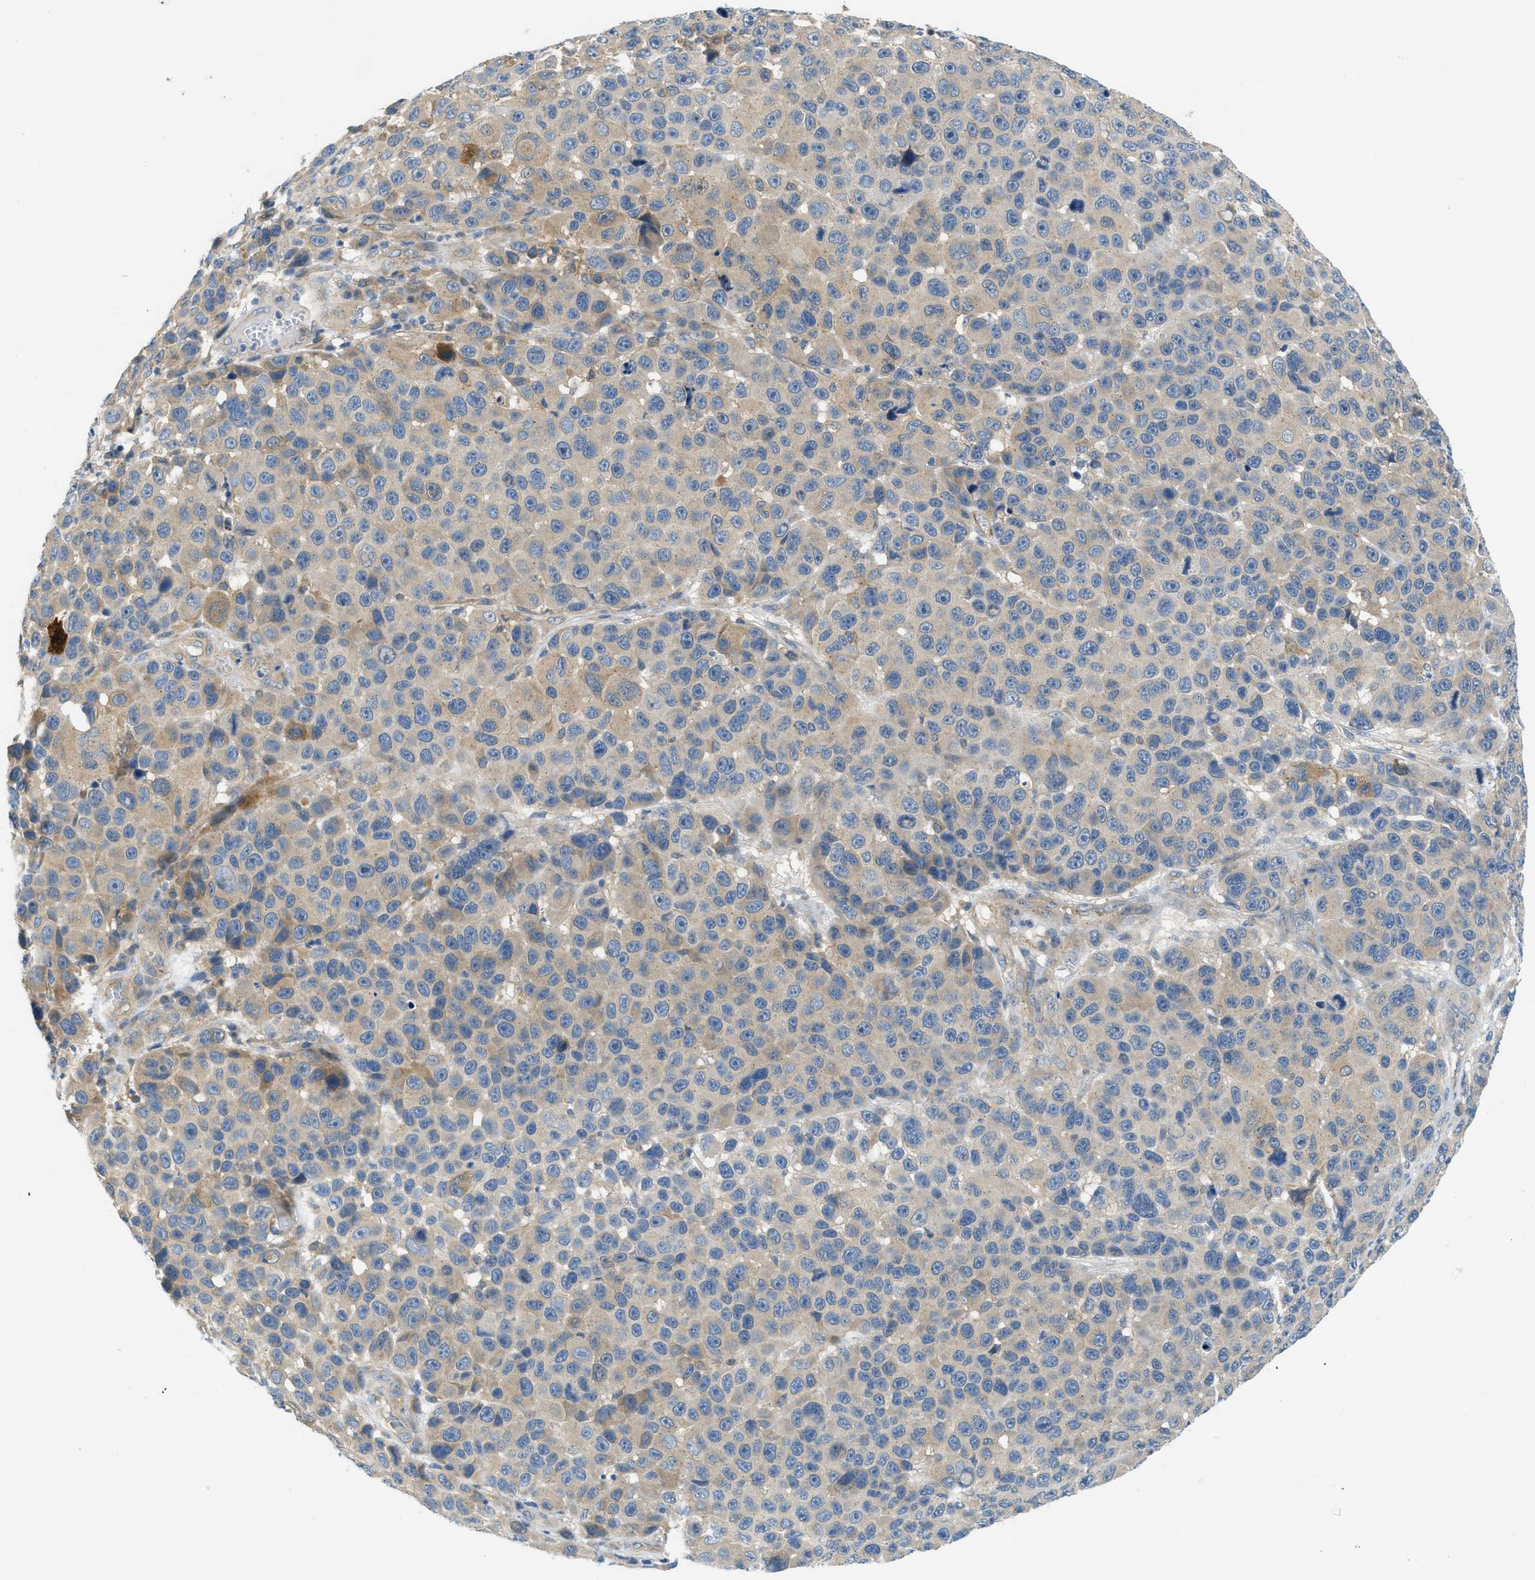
{"staining": {"intensity": "negative", "quantity": "none", "location": "none"}, "tissue": "melanoma", "cell_type": "Tumor cells", "image_type": "cancer", "snomed": [{"axis": "morphology", "description": "Malignant melanoma, NOS"}, {"axis": "topography", "description": "Skin"}], "caption": "Image shows no significant protein positivity in tumor cells of melanoma.", "gene": "RIPK2", "patient": {"sex": "male", "age": 53}}